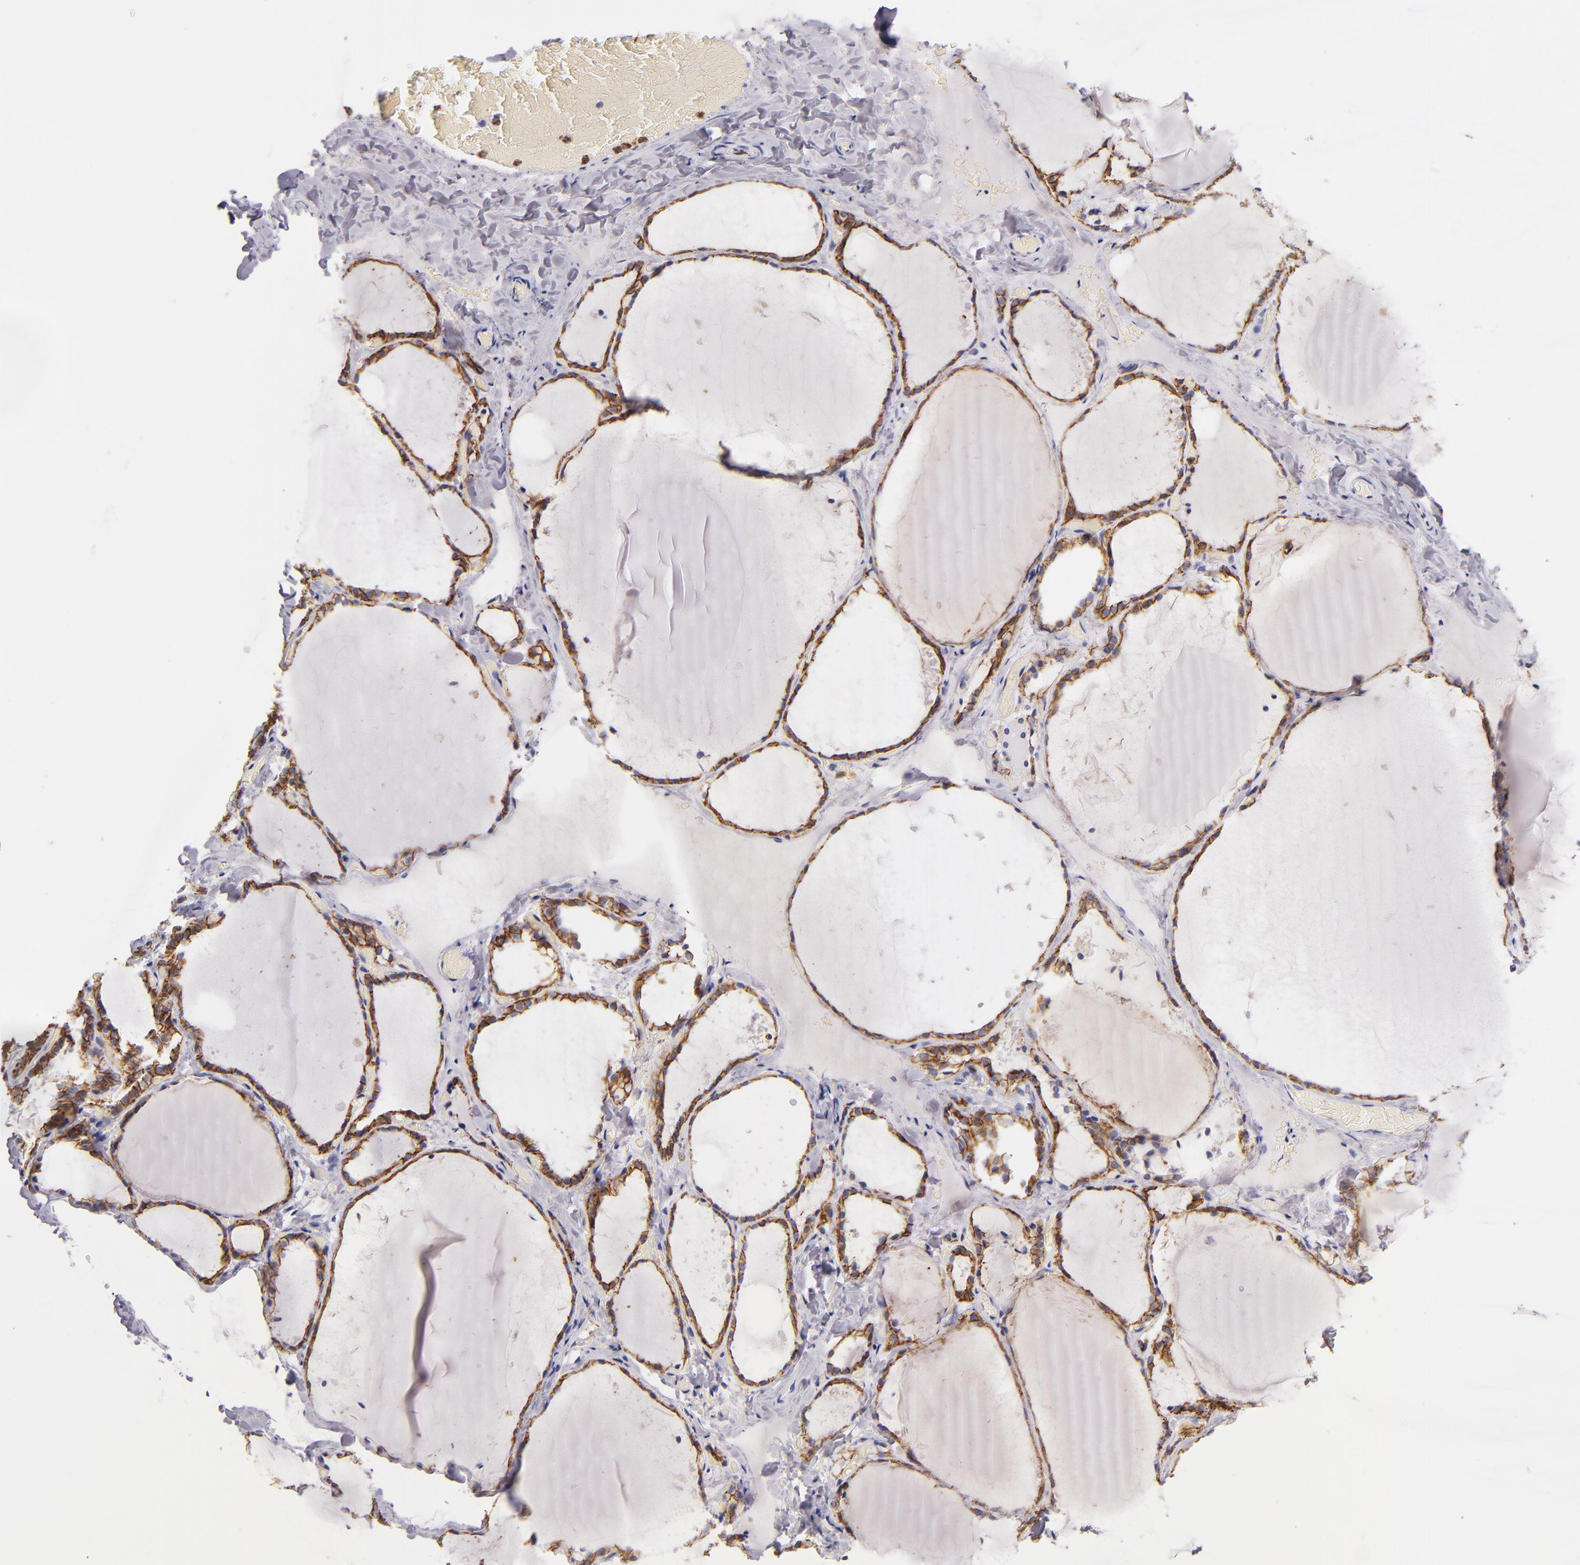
{"staining": {"intensity": "moderate", "quantity": ">75%", "location": "cytoplasmic/membranous"}, "tissue": "thyroid gland", "cell_type": "Glandular cells", "image_type": "normal", "snomed": [{"axis": "morphology", "description": "Normal tissue, NOS"}, {"axis": "topography", "description": "Thyroid gland"}], "caption": "Unremarkable thyroid gland demonstrates moderate cytoplasmic/membranous staining in about >75% of glandular cells.", "gene": "CDH3", "patient": {"sex": "female", "age": 22}}